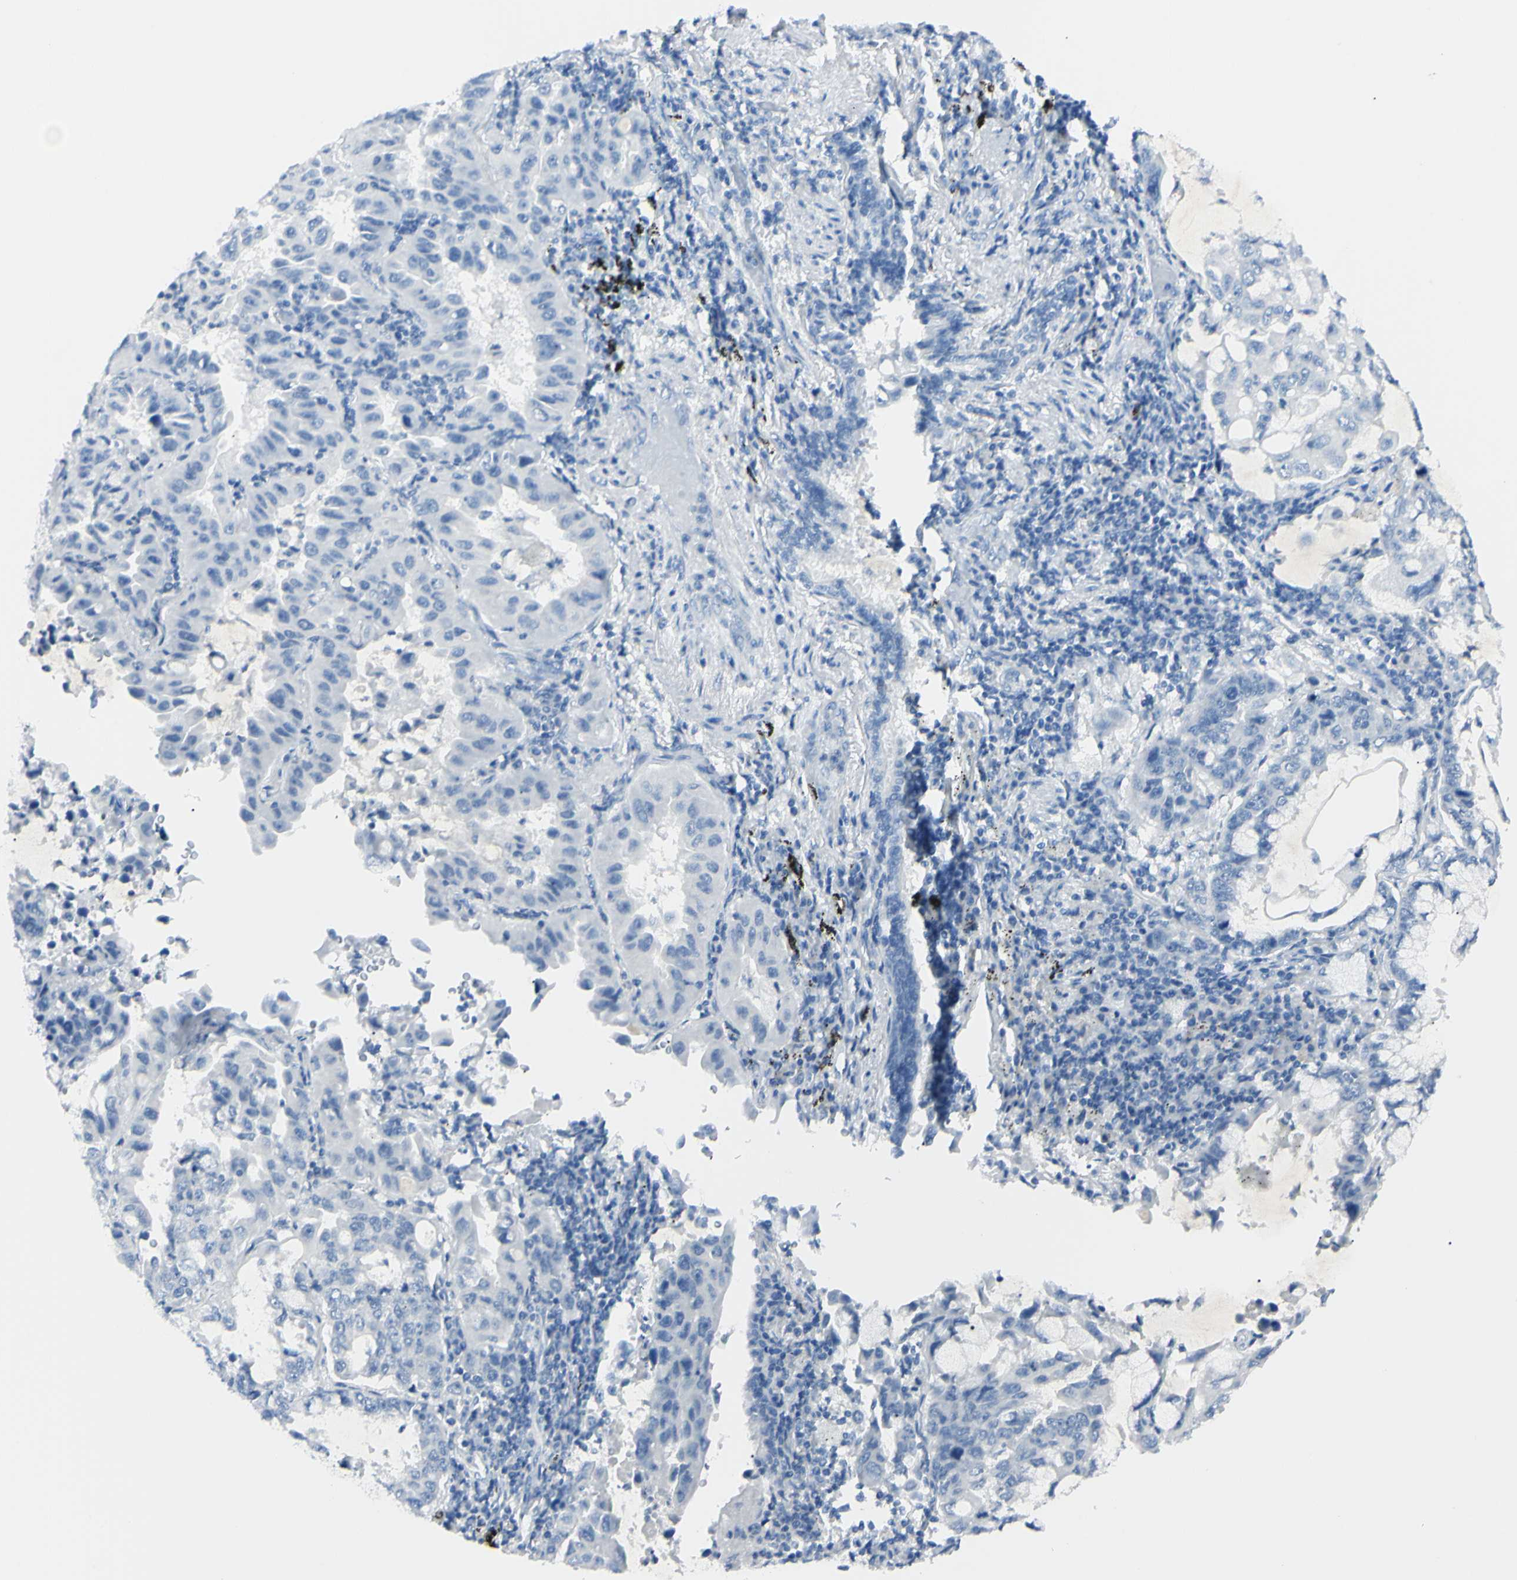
{"staining": {"intensity": "negative", "quantity": "none", "location": "none"}, "tissue": "lung cancer", "cell_type": "Tumor cells", "image_type": "cancer", "snomed": [{"axis": "morphology", "description": "Adenocarcinoma, NOS"}, {"axis": "topography", "description": "Lung"}], "caption": "Tumor cells show no significant protein expression in lung adenocarcinoma.", "gene": "FOLH1", "patient": {"sex": "male", "age": 64}}